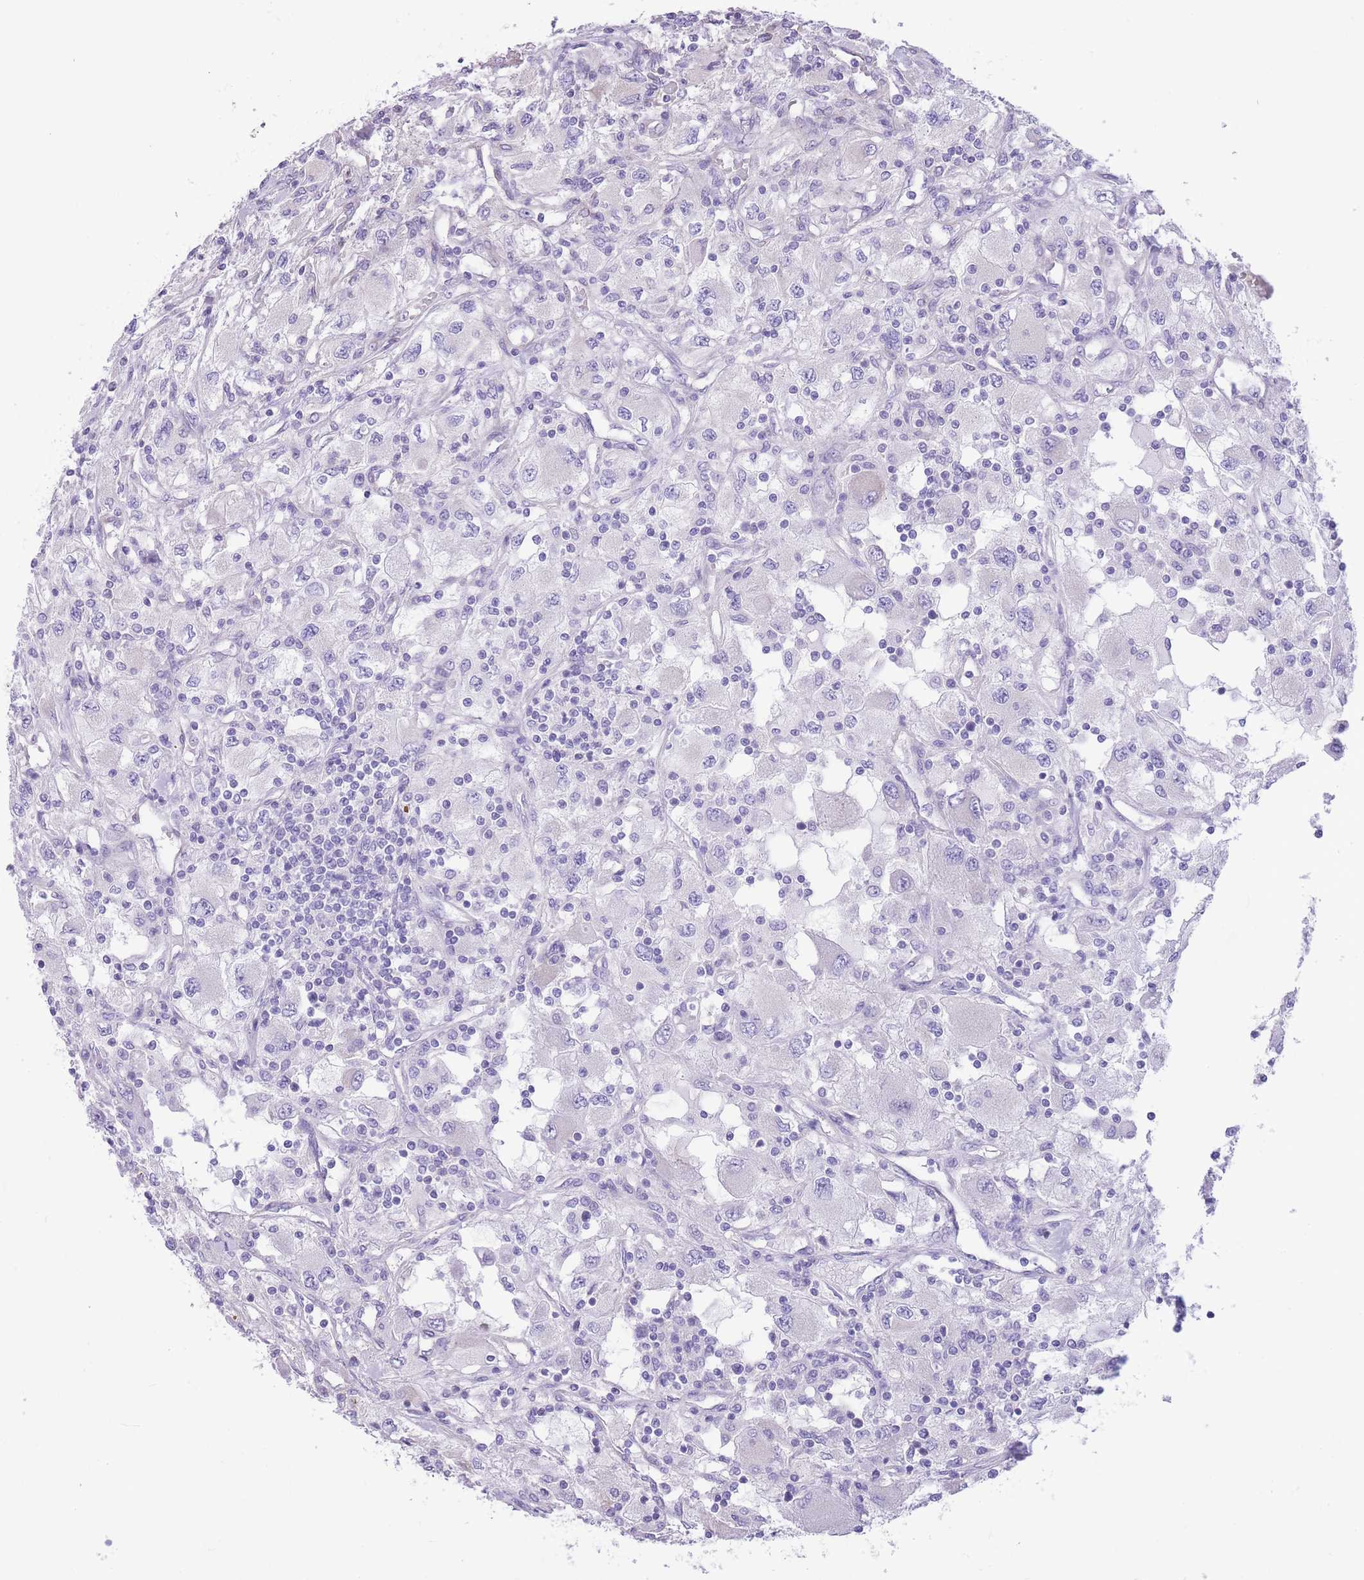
{"staining": {"intensity": "negative", "quantity": "none", "location": "none"}, "tissue": "renal cancer", "cell_type": "Tumor cells", "image_type": "cancer", "snomed": [{"axis": "morphology", "description": "Adenocarcinoma, NOS"}, {"axis": "topography", "description": "Kidney"}], "caption": "High magnification brightfield microscopy of renal cancer stained with DAB (brown) and counterstained with hematoxylin (blue): tumor cells show no significant expression.", "gene": "RHOU", "patient": {"sex": "female", "age": 67}}